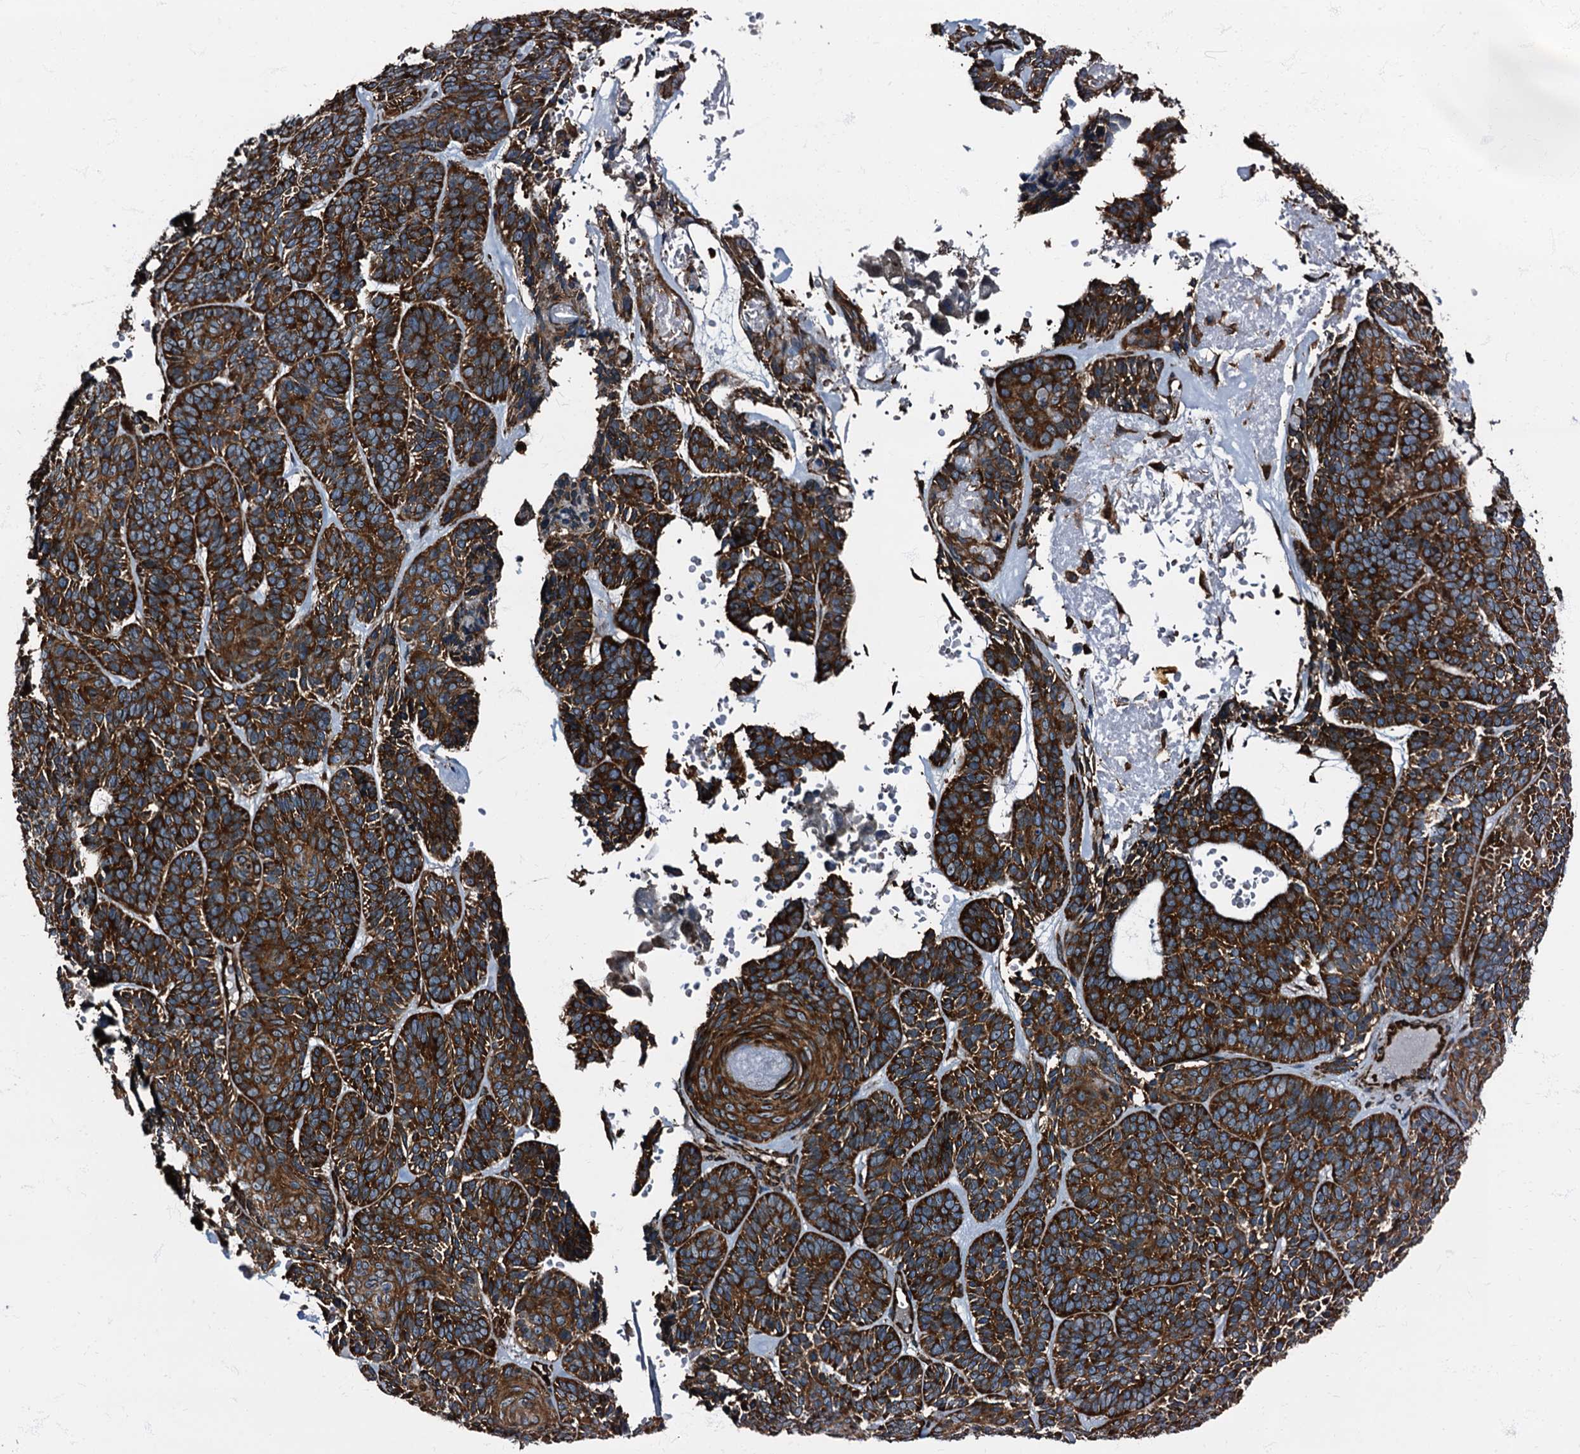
{"staining": {"intensity": "strong", "quantity": ">75%", "location": "cytoplasmic/membranous"}, "tissue": "skin cancer", "cell_type": "Tumor cells", "image_type": "cancer", "snomed": [{"axis": "morphology", "description": "Basal cell carcinoma"}, {"axis": "topography", "description": "Skin"}], "caption": "A high-resolution image shows immunohistochemistry staining of skin cancer, which exhibits strong cytoplasmic/membranous staining in approximately >75% of tumor cells.", "gene": "ATP2C1", "patient": {"sex": "male", "age": 85}}